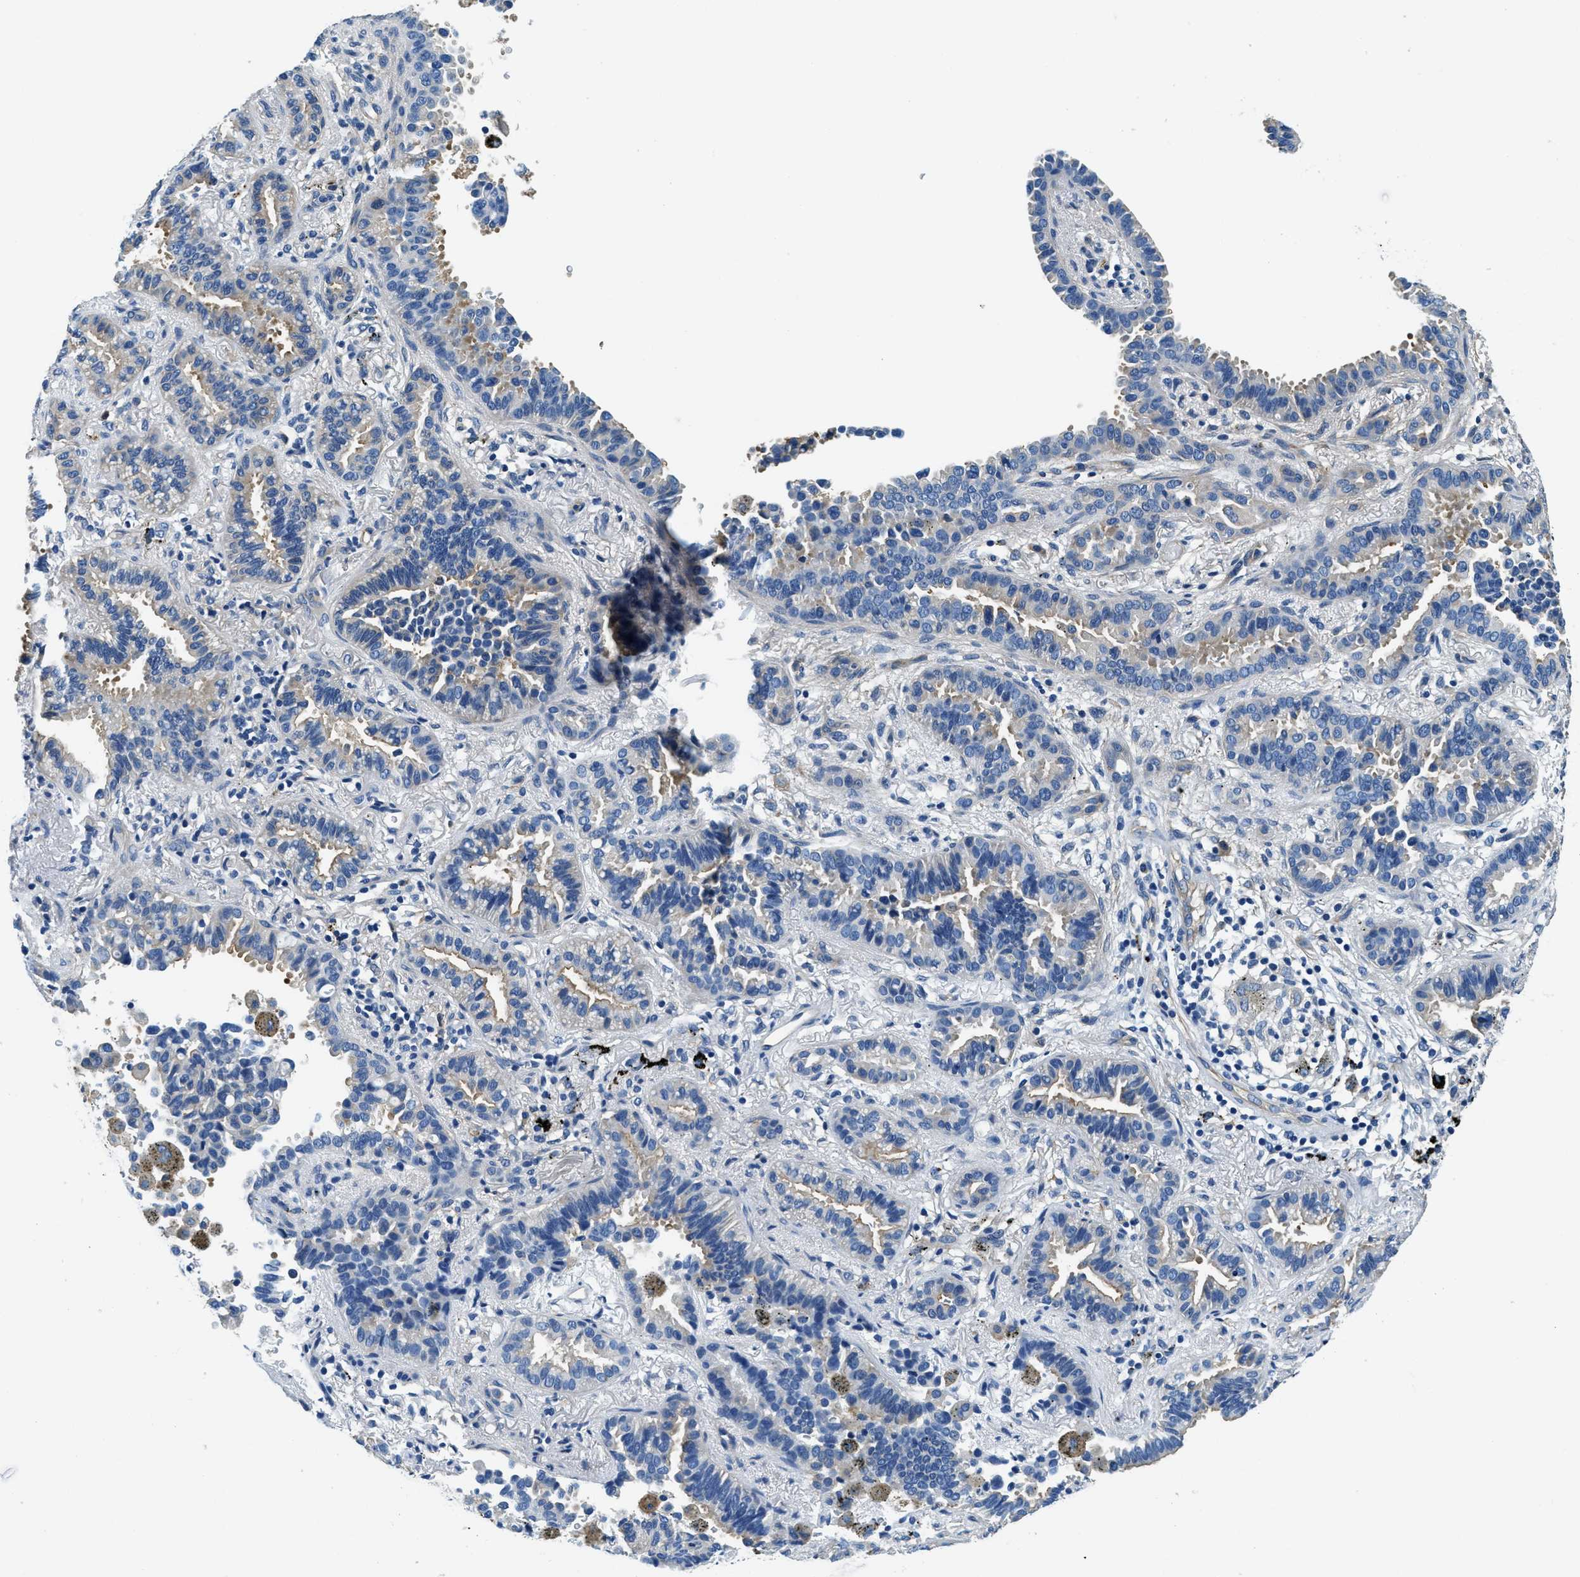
{"staining": {"intensity": "negative", "quantity": "none", "location": "none"}, "tissue": "lung cancer", "cell_type": "Tumor cells", "image_type": "cancer", "snomed": [{"axis": "morphology", "description": "Normal tissue, NOS"}, {"axis": "morphology", "description": "Adenocarcinoma, NOS"}, {"axis": "topography", "description": "Lung"}], "caption": "A high-resolution micrograph shows immunohistochemistry (IHC) staining of adenocarcinoma (lung), which exhibits no significant expression in tumor cells.", "gene": "TWF1", "patient": {"sex": "male", "age": 59}}